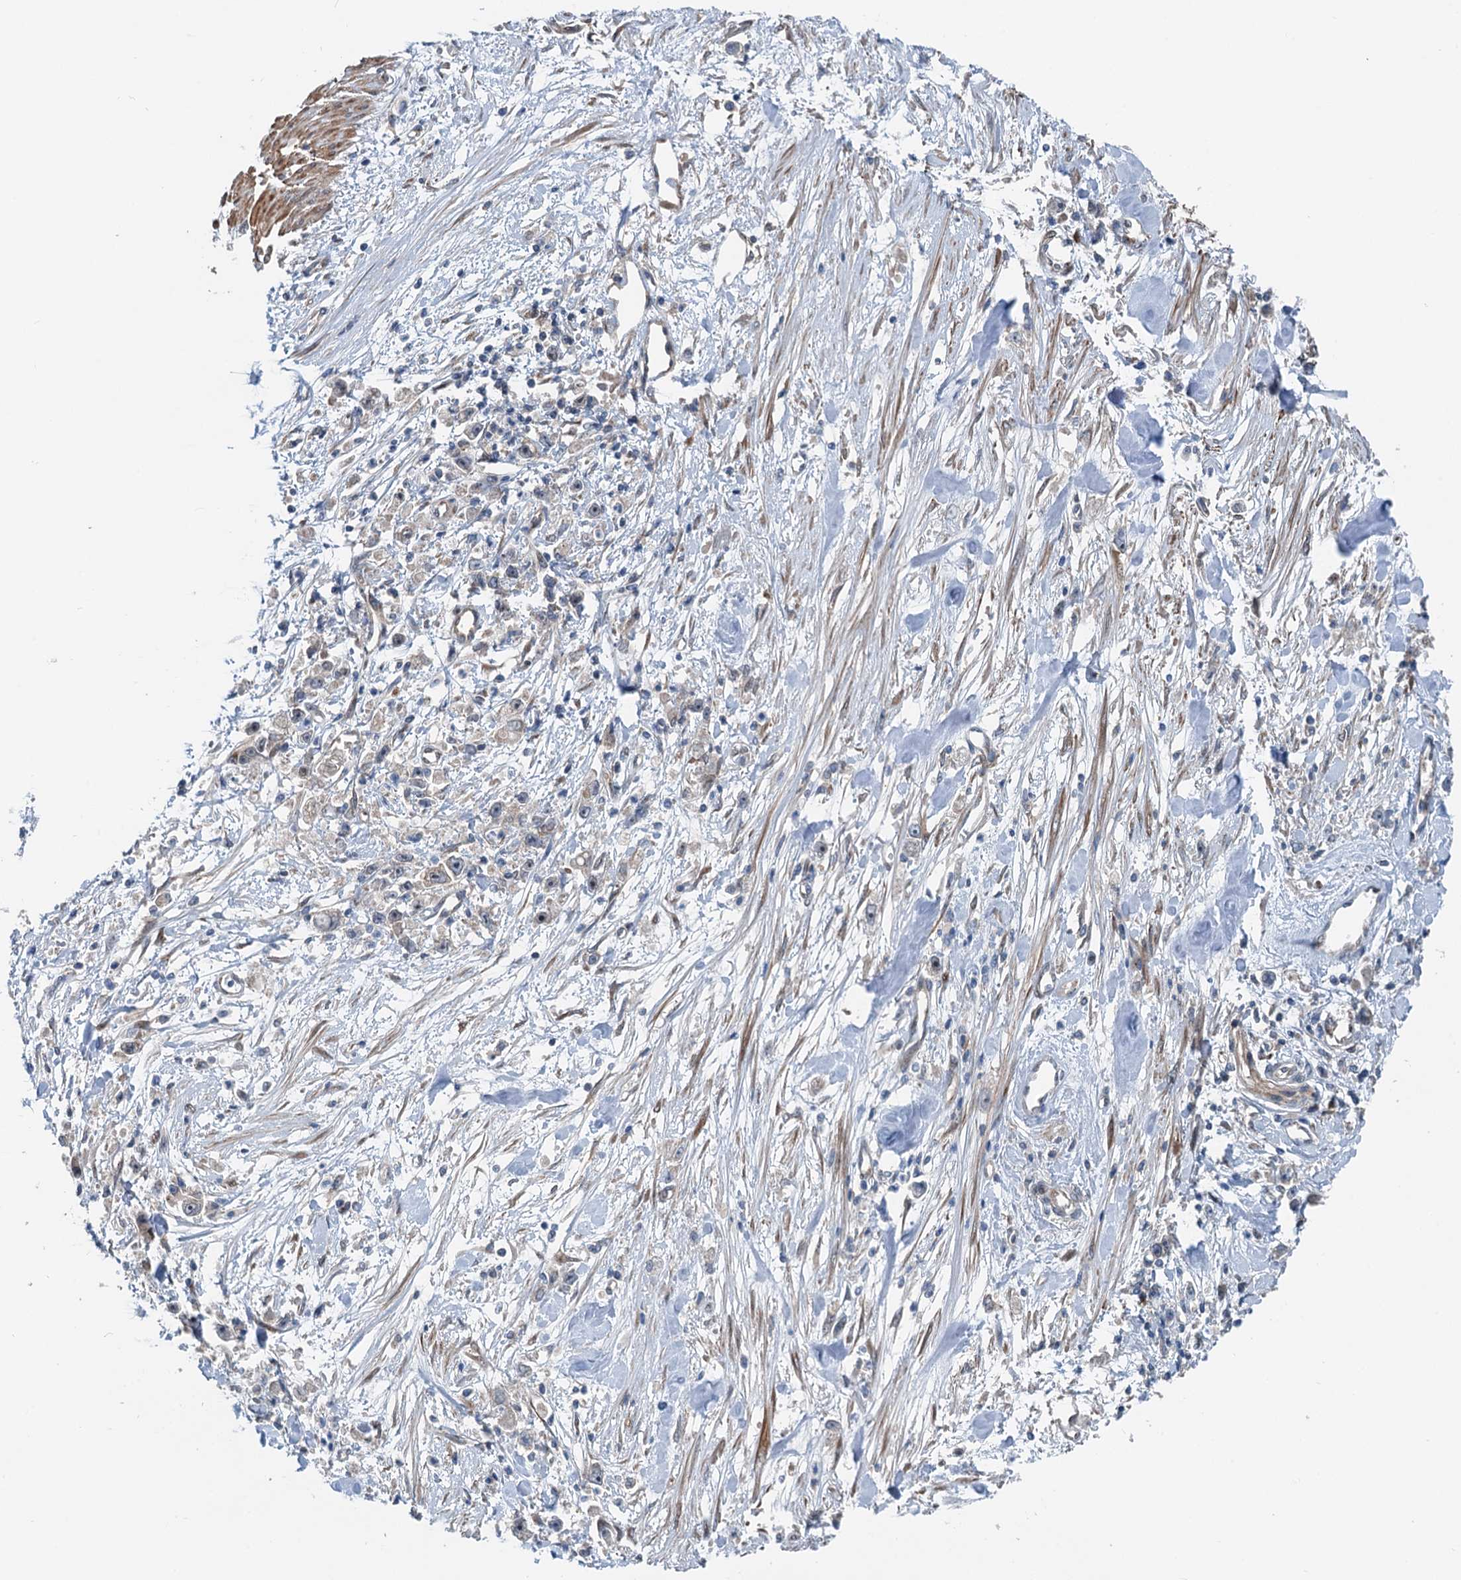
{"staining": {"intensity": "moderate", "quantity": "<25%", "location": "nuclear"}, "tissue": "stomach cancer", "cell_type": "Tumor cells", "image_type": "cancer", "snomed": [{"axis": "morphology", "description": "Adenocarcinoma, NOS"}, {"axis": "topography", "description": "Stomach"}], "caption": "Protein positivity by immunohistochemistry (IHC) exhibits moderate nuclear staining in about <25% of tumor cells in stomach adenocarcinoma.", "gene": "DYNC2I2", "patient": {"sex": "female", "age": 59}}